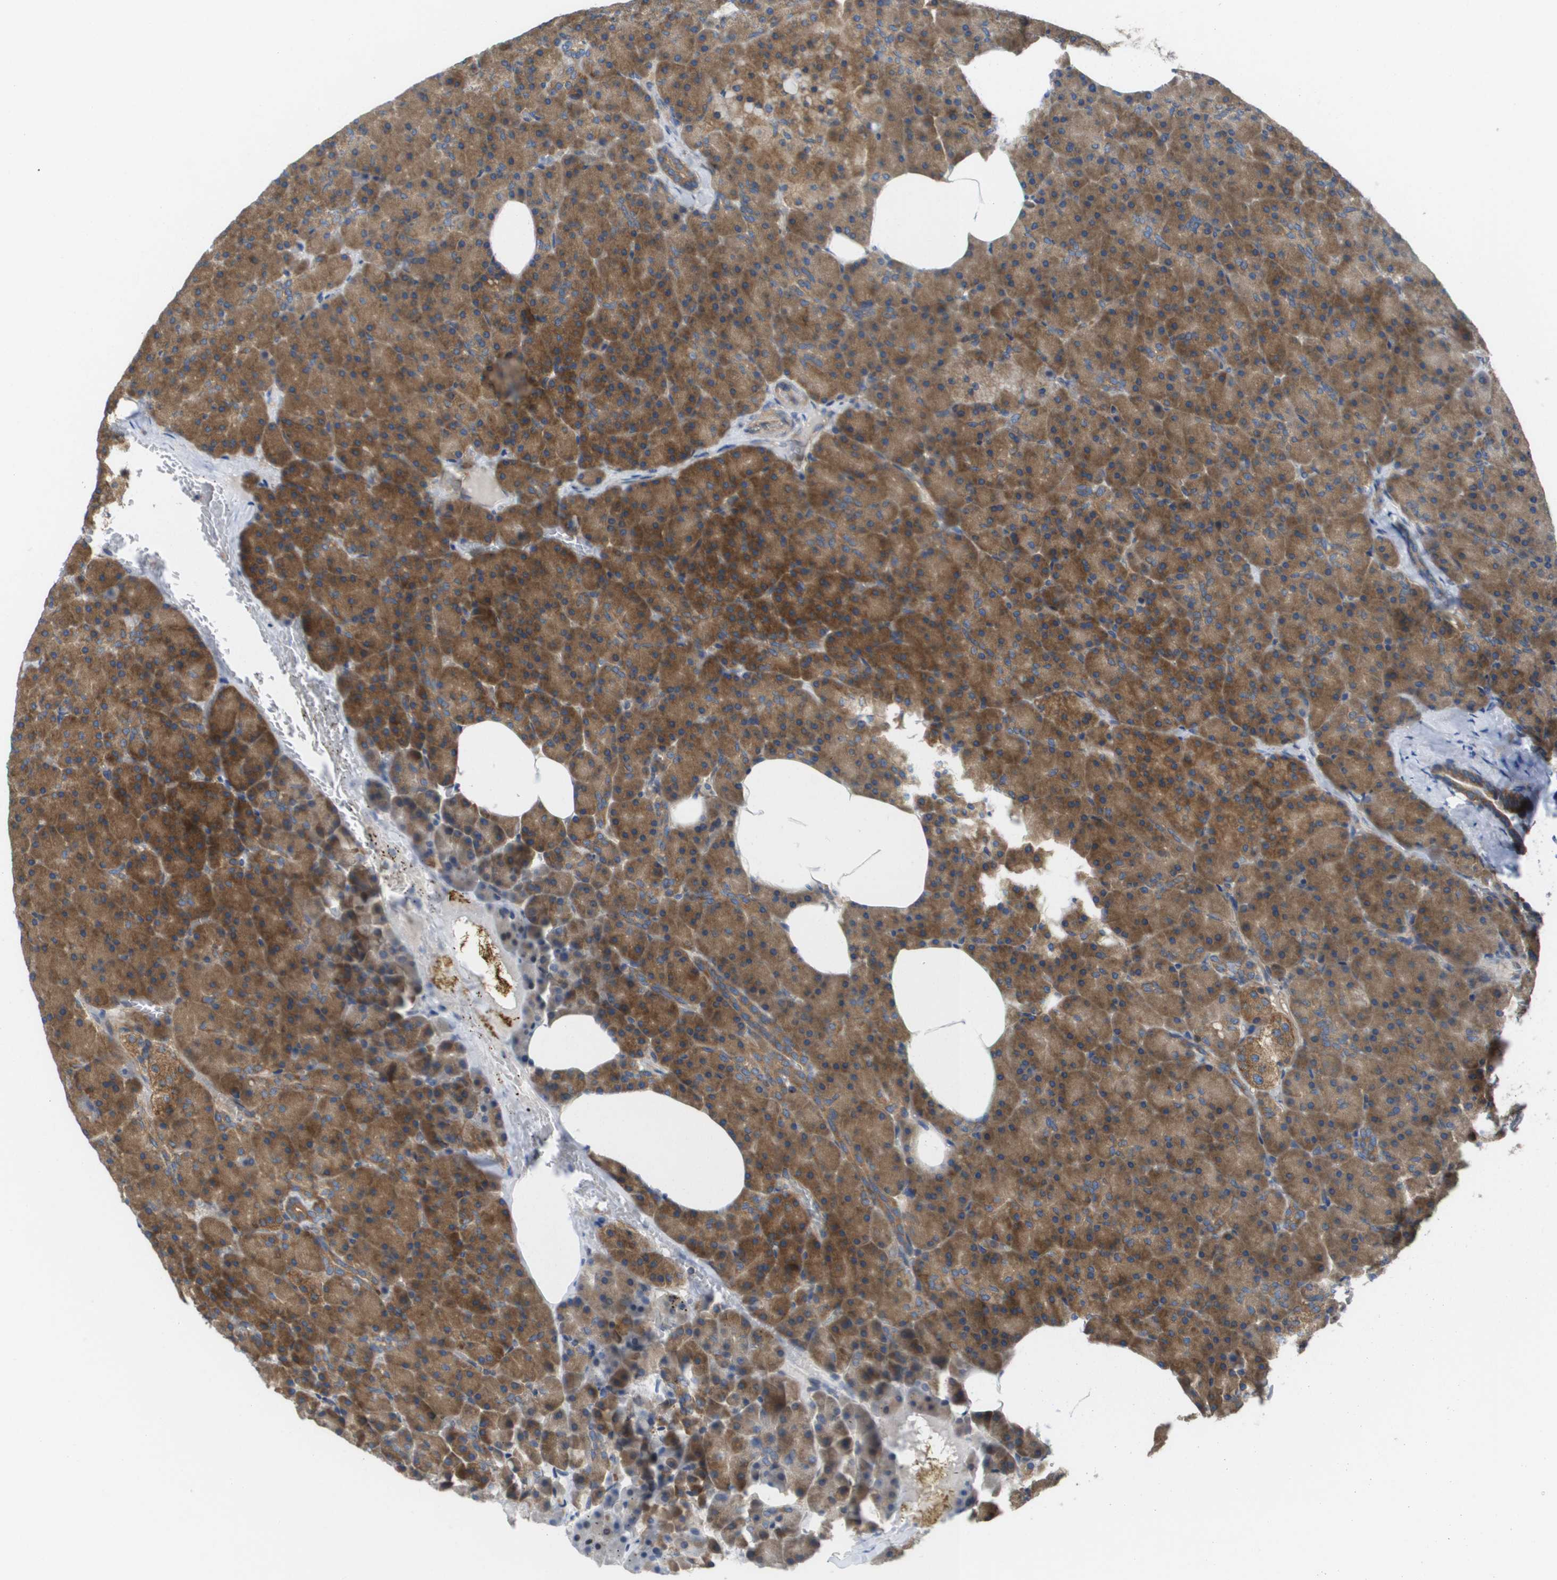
{"staining": {"intensity": "strong", "quantity": ">75%", "location": "cytoplasmic/membranous"}, "tissue": "pancreas", "cell_type": "Exocrine glandular cells", "image_type": "normal", "snomed": [{"axis": "morphology", "description": "Normal tissue, NOS"}, {"axis": "topography", "description": "Pancreas"}], "caption": "Protein analysis of unremarkable pancreas shows strong cytoplasmic/membranous positivity in about >75% of exocrine glandular cells. Using DAB (brown) and hematoxylin (blue) stains, captured at high magnification using brightfield microscopy.", "gene": "EIF4G2", "patient": {"sex": "female", "age": 35}}